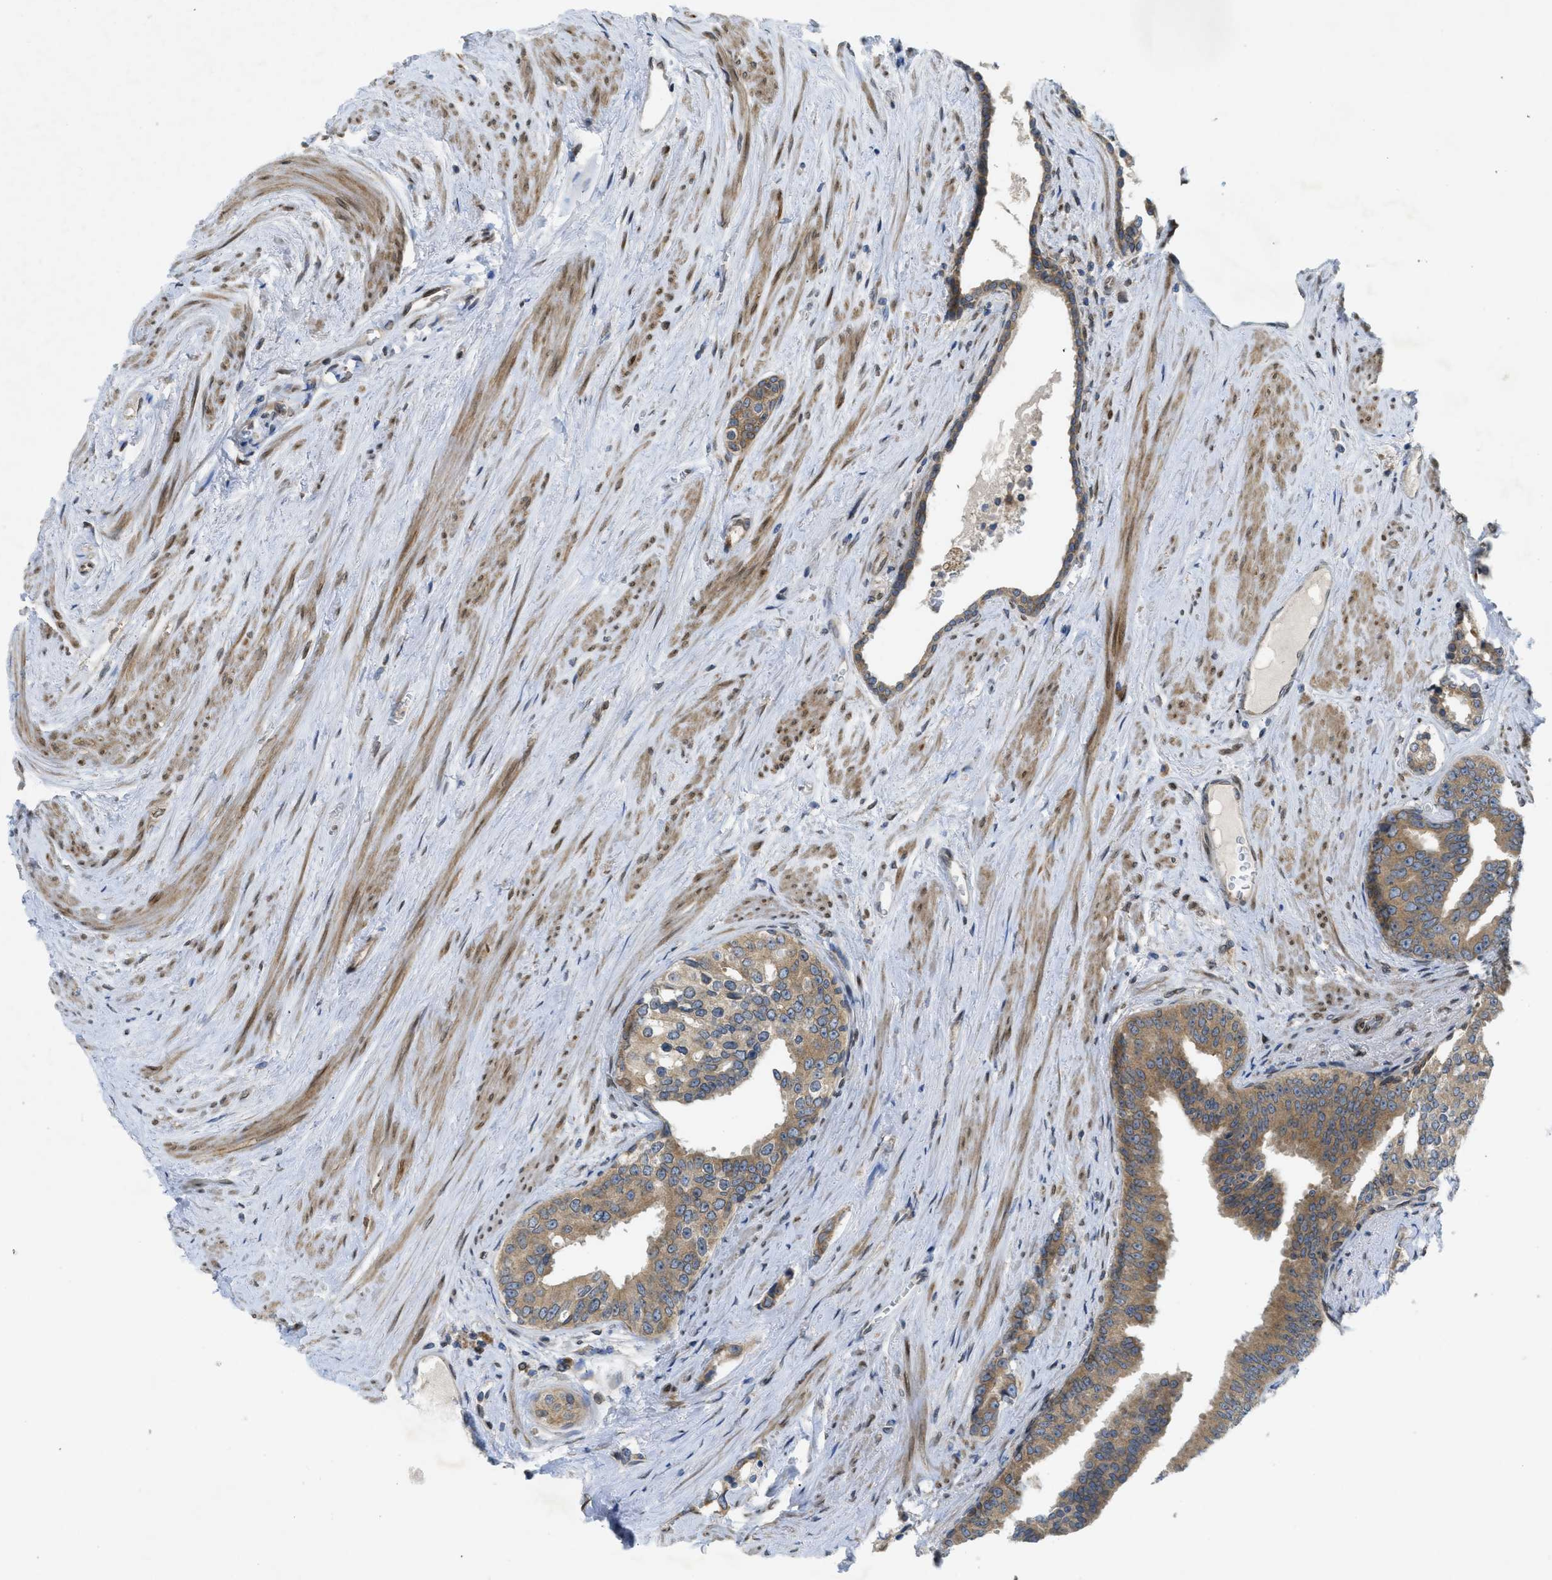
{"staining": {"intensity": "moderate", "quantity": ">75%", "location": "cytoplasmic/membranous"}, "tissue": "prostate cancer", "cell_type": "Tumor cells", "image_type": "cancer", "snomed": [{"axis": "morphology", "description": "Adenocarcinoma, High grade"}, {"axis": "topography", "description": "Prostate"}], "caption": "Immunohistochemistry staining of prostate cancer, which exhibits medium levels of moderate cytoplasmic/membranous expression in approximately >75% of tumor cells indicating moderate cytoplasmic/membranous protein positivity. The staining was performed using DAB (brown) for protein detection and nuclei were counterstained in hematoxylin (blue).", "gene": "EIF2AK3", "patient": {"sex": "male", "age": 71}}